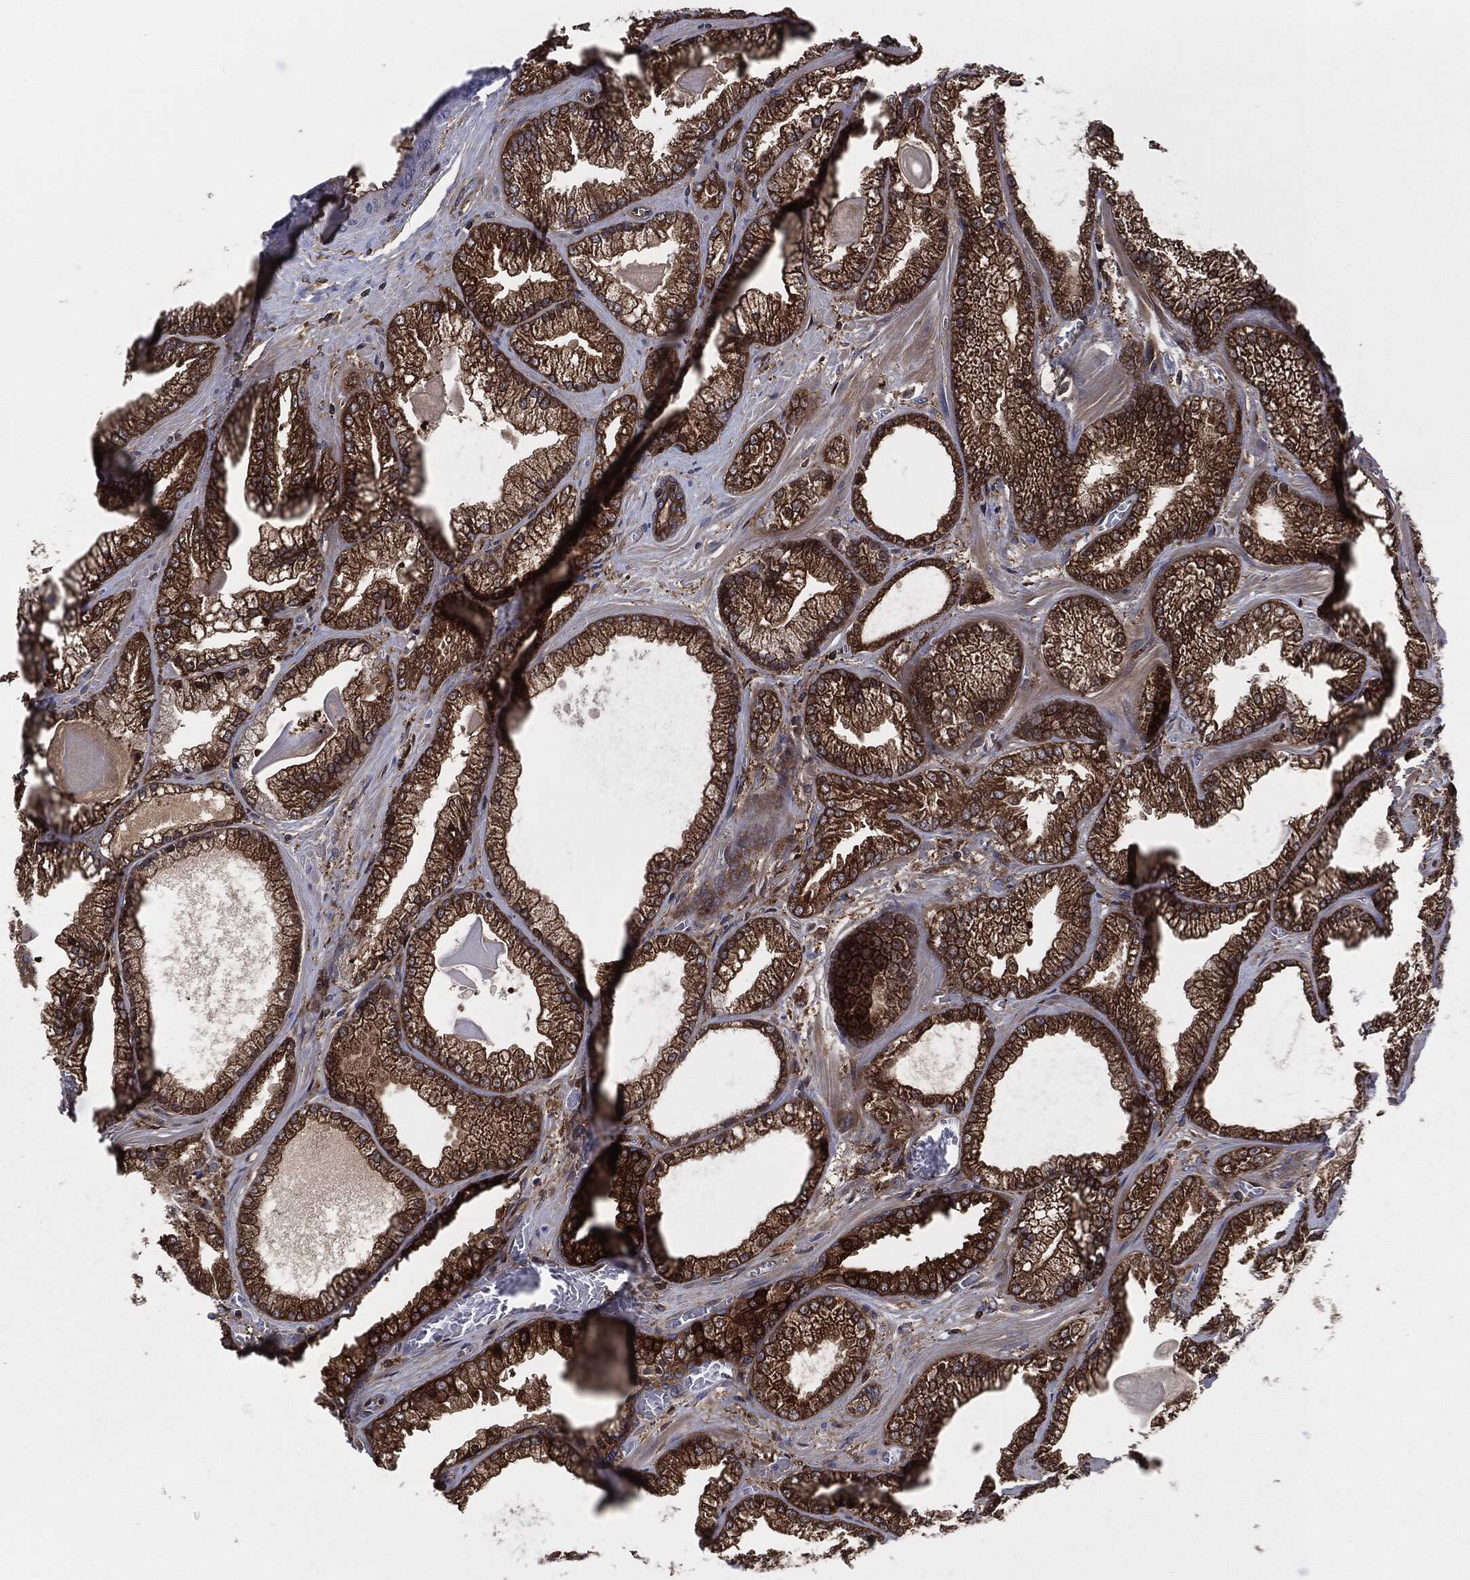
{"staining": {"intensity": "strong", "quantity": ">75%", "location": "cytoplasmic/membranous"}, "tissue": "prostate cancer", "cell_type": "Tumor cells", "image_type": "cancer", "snomed": [{"axis": "morphology", "description": "Adenocarcinoma, Low grade"}, {"axis": "topography", "description": "Prostate"}], "caption": "A brown stain shows strong cytoplasmic/membranous positivity of a protein in human prostate cancer (adenocarcinoma (low-grade)) tumor cells.", "gene": "XPNPEP1", "patient": {"sex": "male", "age": 57}}